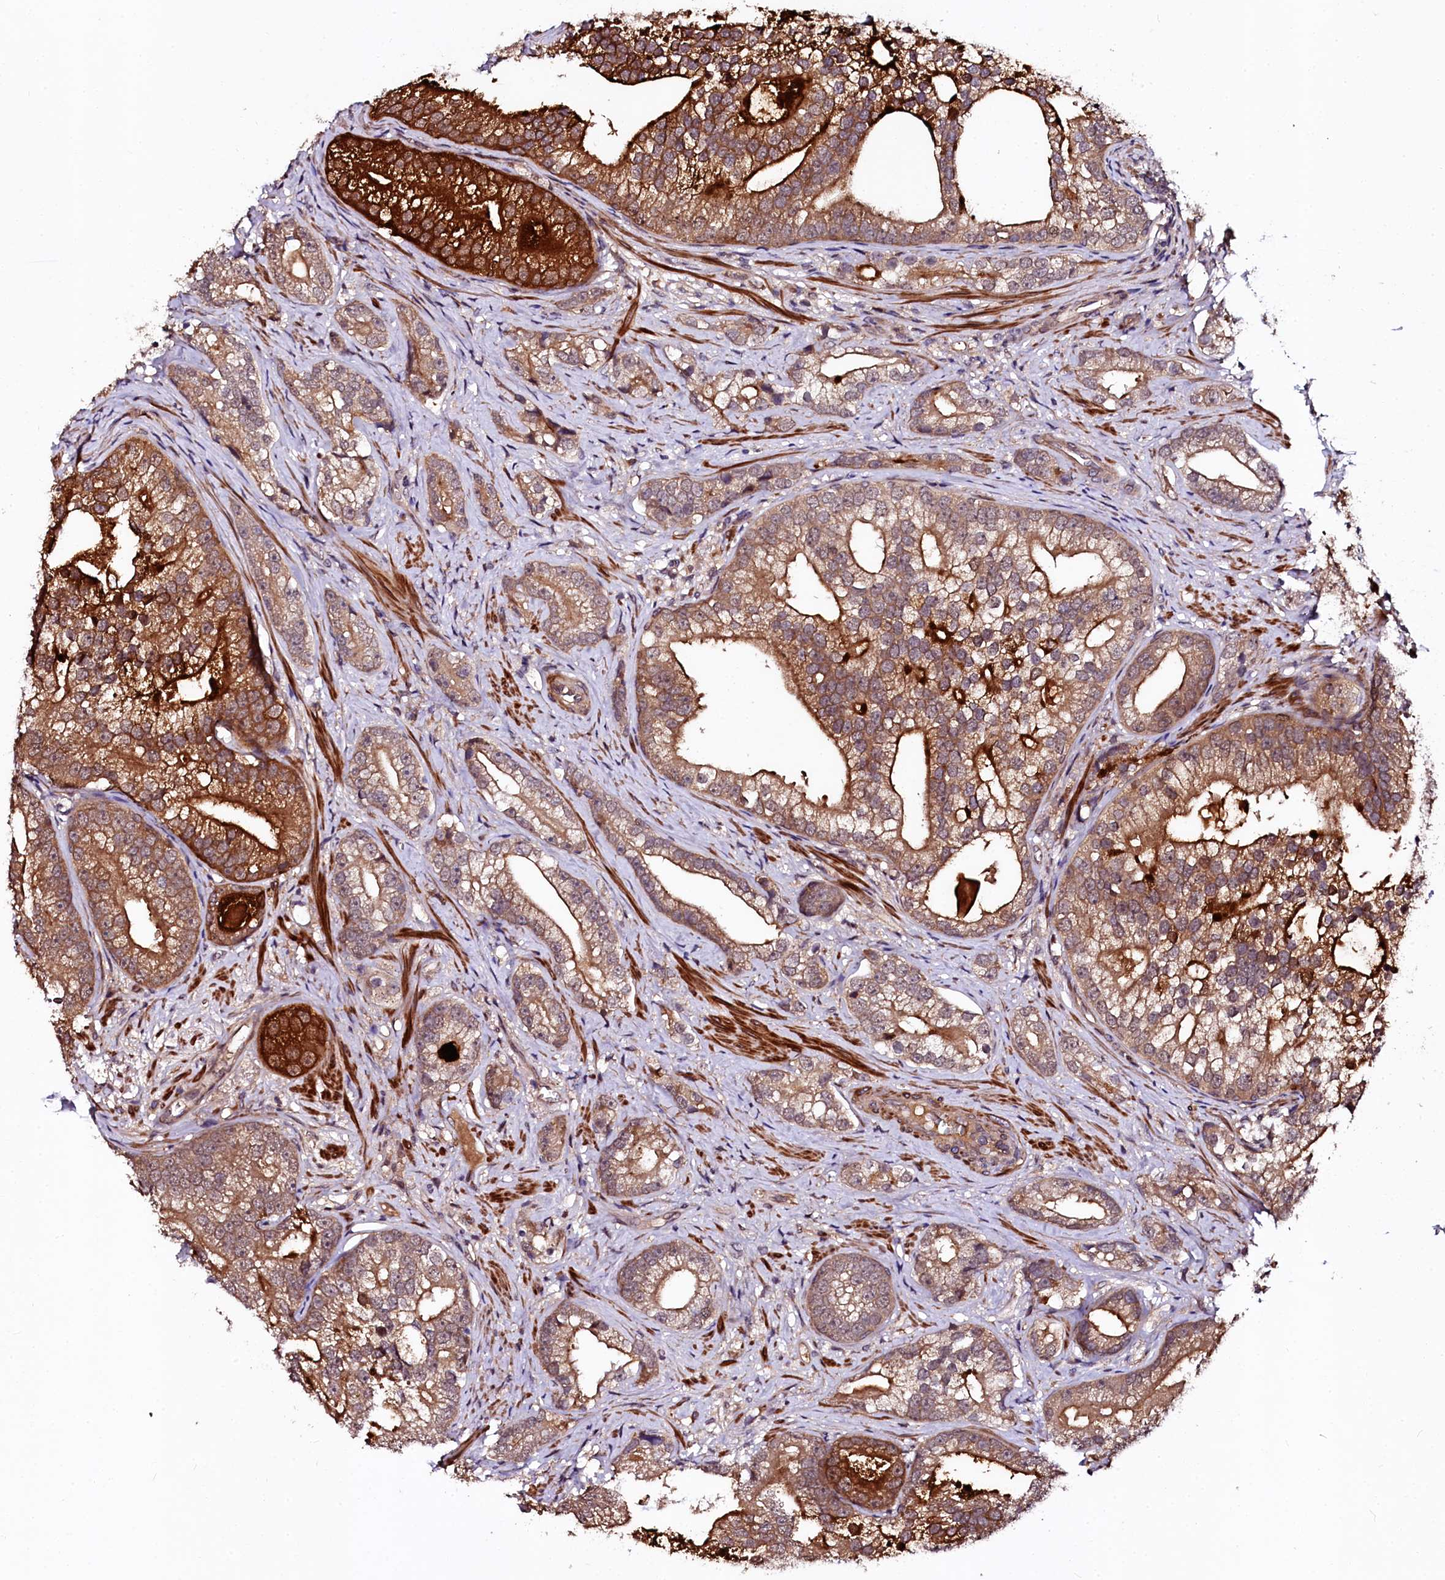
{"staining": {"intensity": "moderate", "quantity": ">75%", "location": "cytoplasmic/membranous"}, "tissue": "prostate cancer", "cell_type": "Tumor cells", "image_type": "cancer", "snomed": [{"axis": "morphology", "description": "Adenocarcinoma, High grade"}, {"axis": "topography", "description": "Prostate"}], "caption": "A brown stain labels moderate cytoplasmic/membranous positivity of a protein in human prostate high-grade adenocarcinoma tumor cells.", "gene": "N4BP1", "patient": {"sex": "male", "age": 75}}